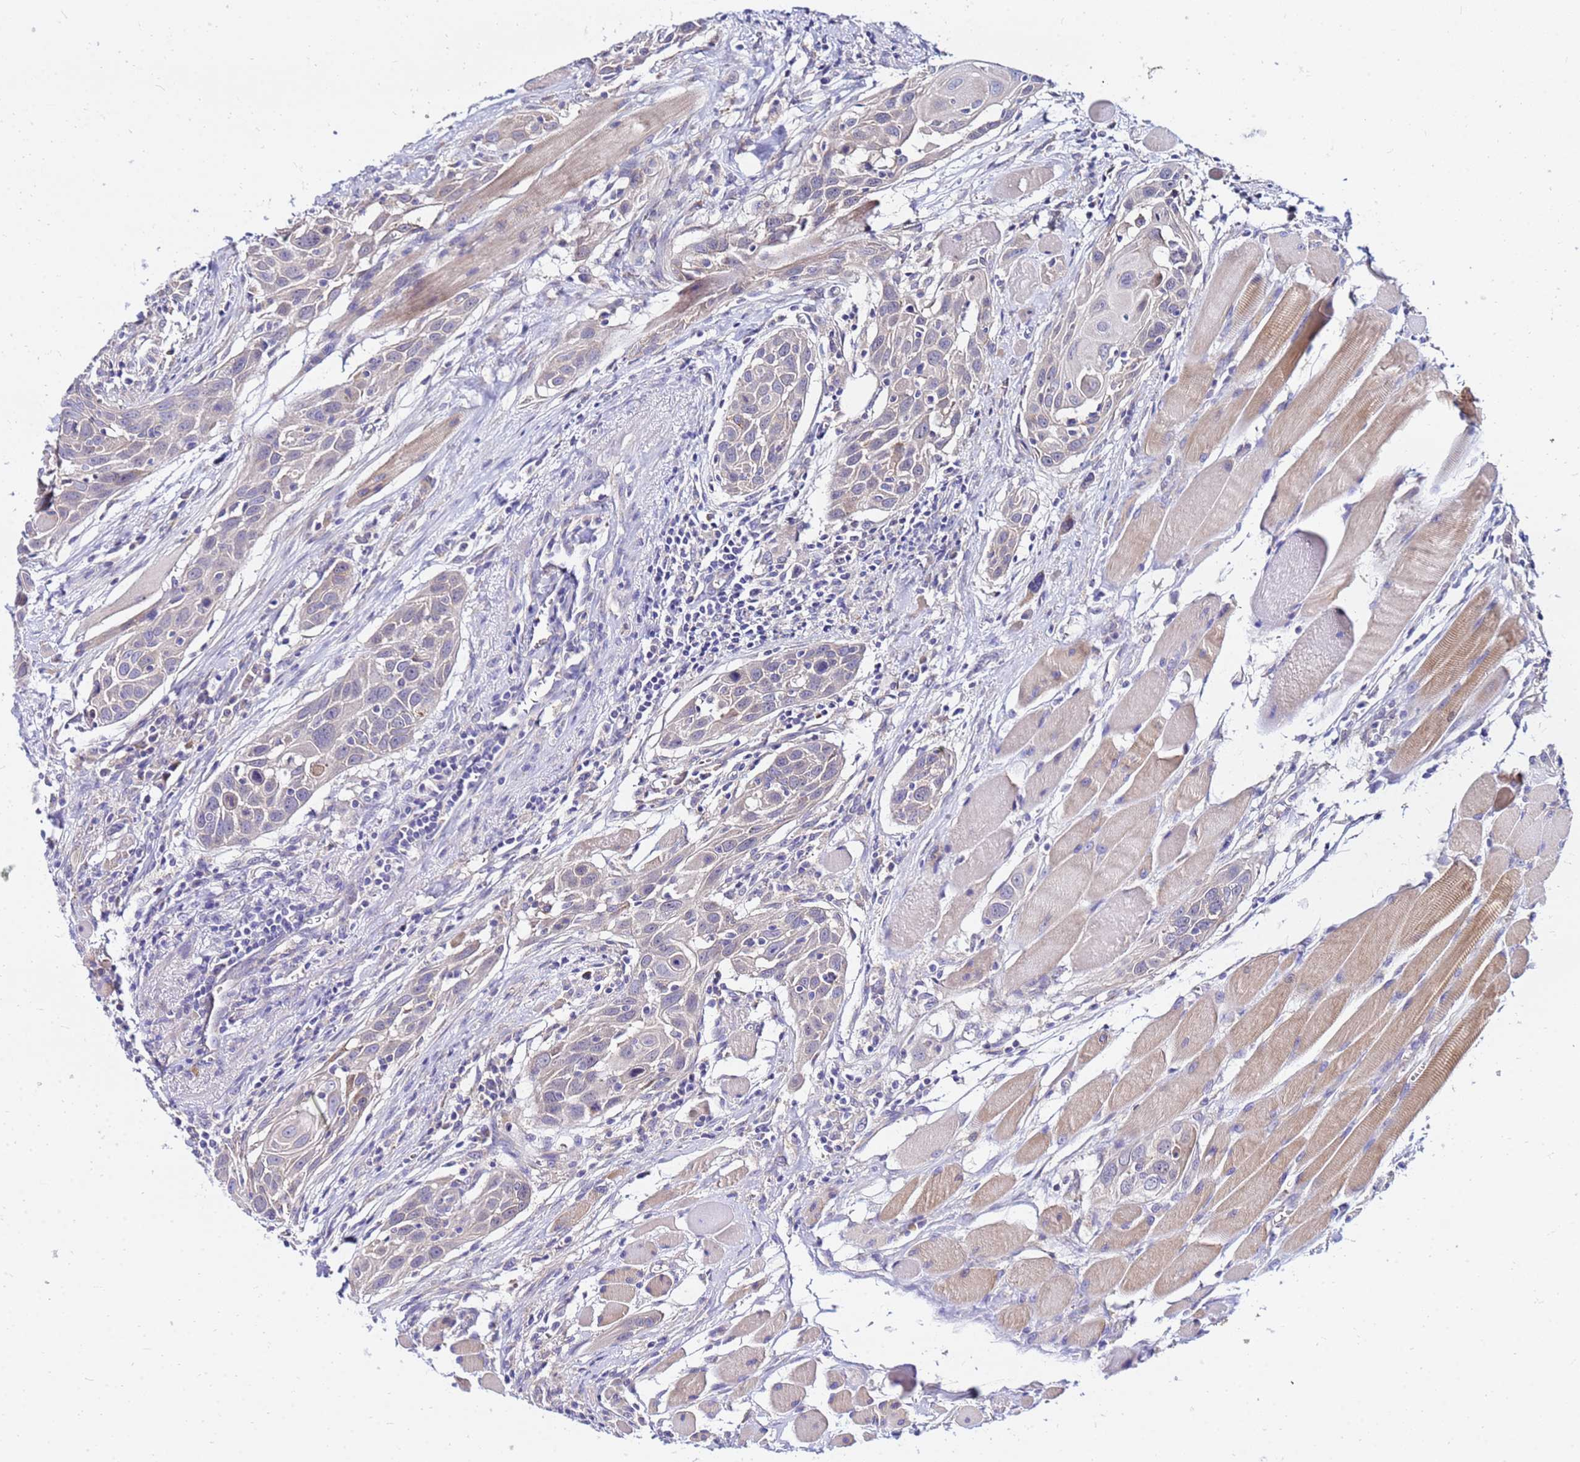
{"staining": {"intensity": "negative", "quantity": "none", "location": "none"}, "tissue": "head and neck cancer", "cell_type": "Tumor cells", "image_type": "cancer", "snomed": [{"axis": "morphology", "description": "Squamous cell carcinoma, NOS"}, {"axis": "topography", "description": "Oral tissue"}, {"axis": "topography", "description": "Head-Neck"}], "caption": "Squamous cell carcinoma (head and neck) was stained to show a protein in brown. There is no significant positivity in tumor cells.", "gene": "HERC5", "patient": {"sex": "female", "age": 50}}